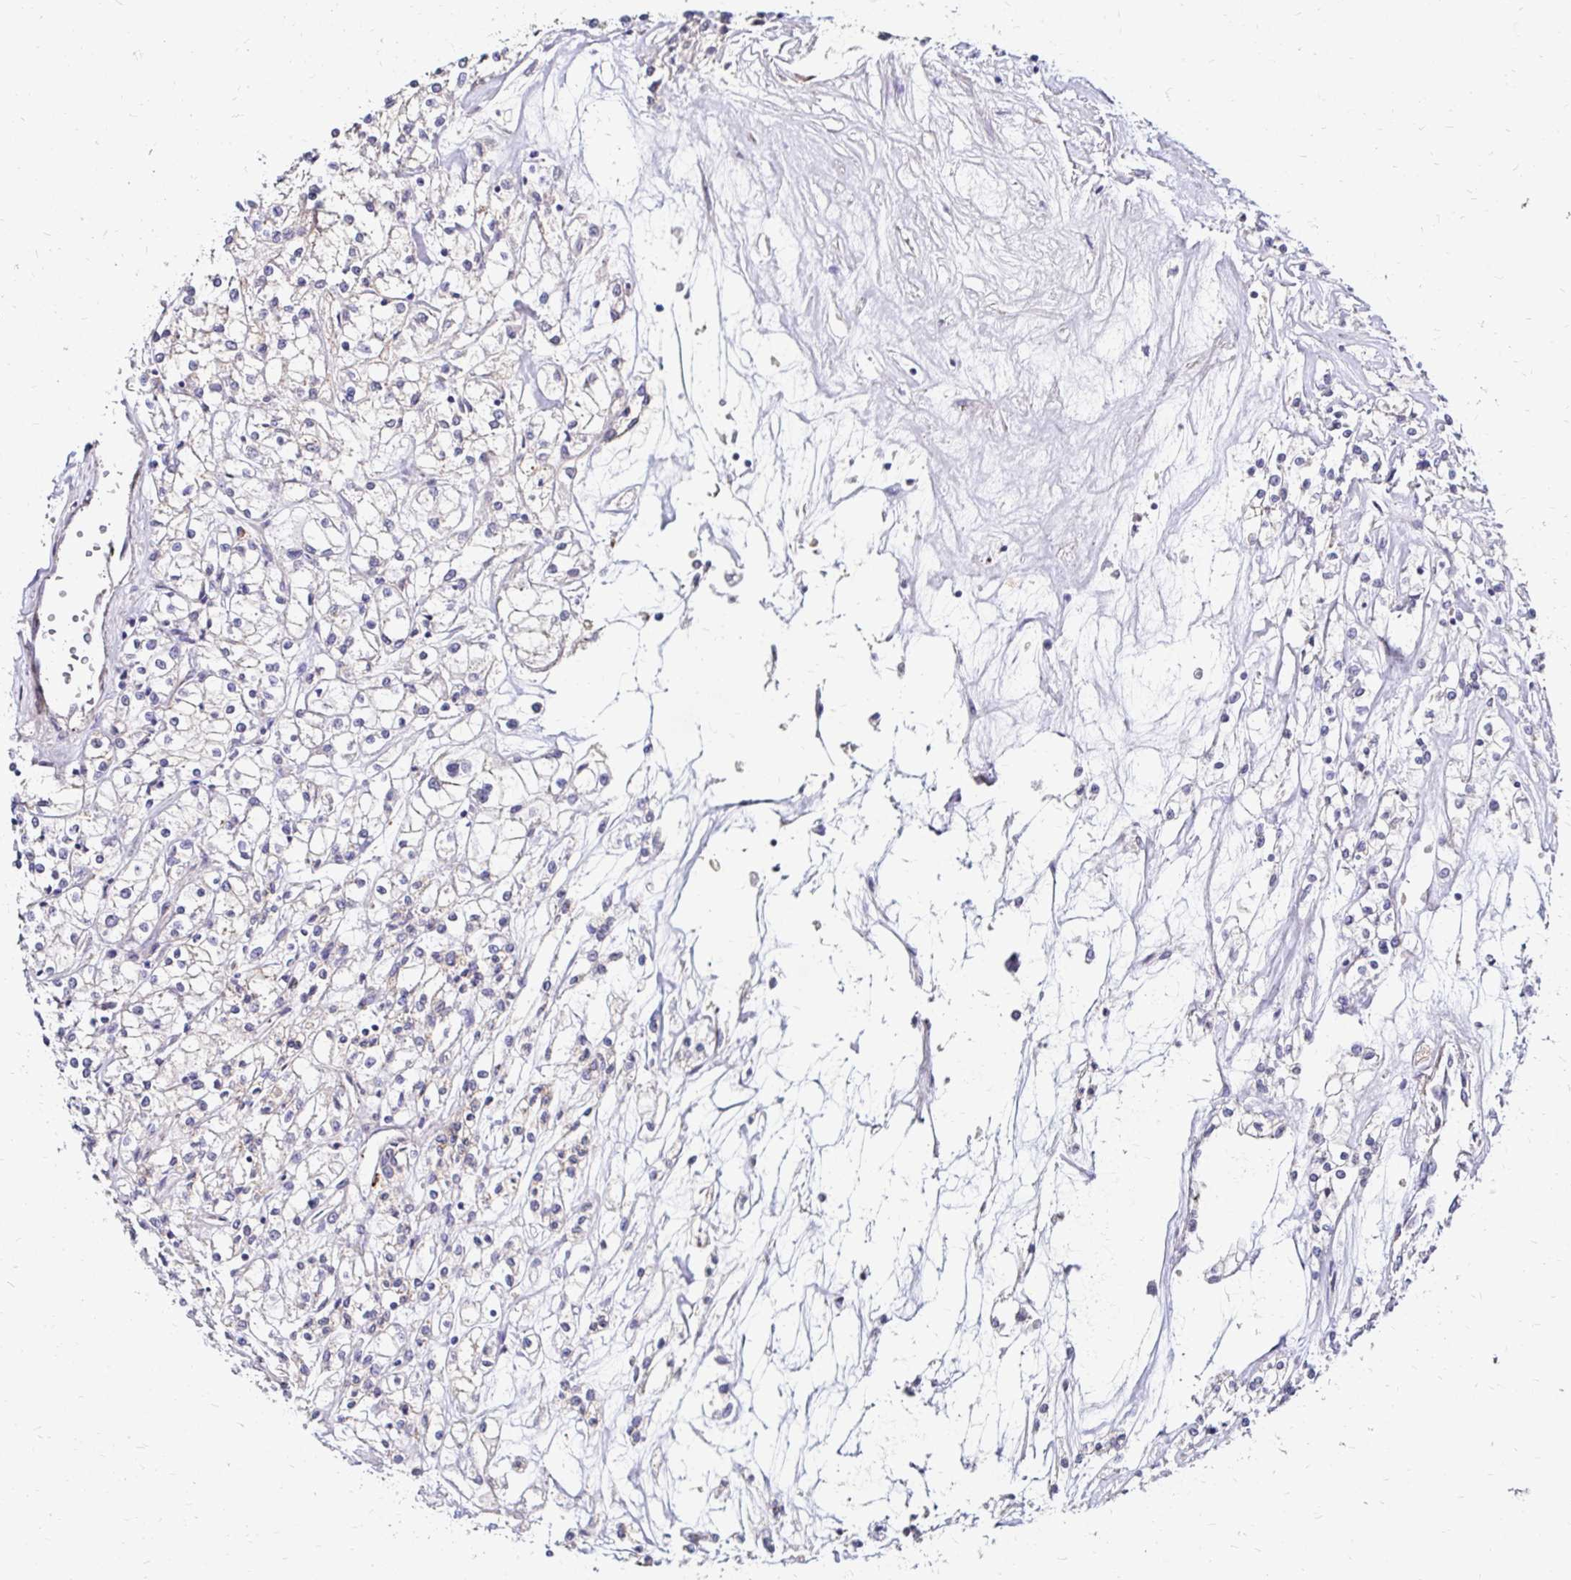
{"staining": {"intensity": "negative", "quantity": "none", "location": "none"}, "tissue": "renal cancer", "cell_type": "Tumor cells", "image_type": "cancer", "snomed": [{"axis": "morphology", "description": "Adenocarcinoma, NOS"}, {"axis": "topography", "description": "Kidney"}], "caption": "Renal cancer (adenocarcinoma) was stained to show a protein in brown. There is no significant expression in tumor cells.", "gene": "PRIMA1", "patient": {"sex": "female", "age": 59}}